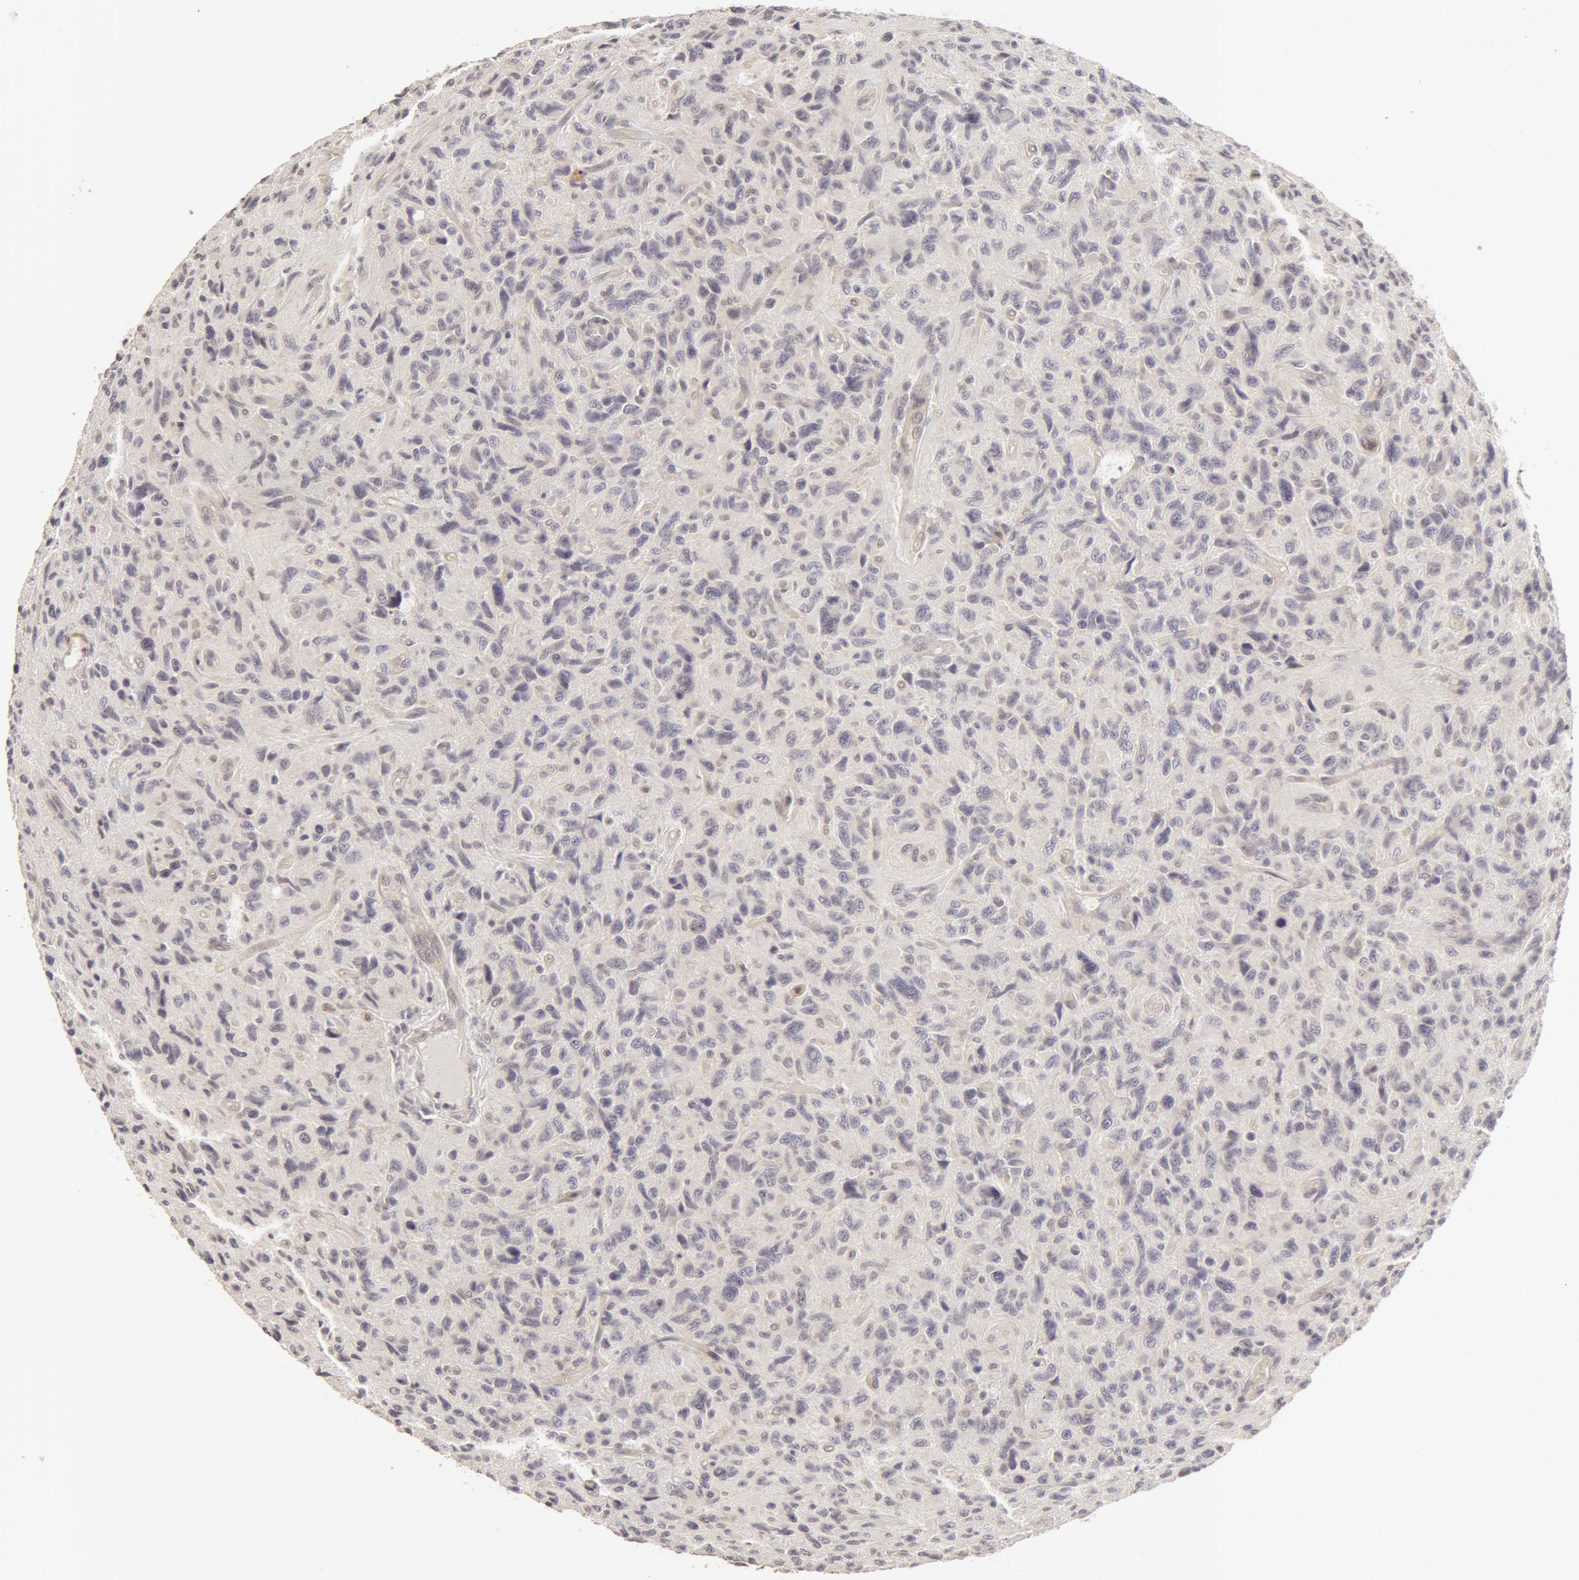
{"staining": {"intensity": "negative", "quantity": "none", "location": "none"}, "tissue": "glioma", "cell_type": "Tumor cells", "image_type": "cancer", "snomed": [{"axis": "morphology", "description": "Glioma, malignant, High grade"}, {"axis": "topography", "description": "Brain"}], "caption": "Image shows no protein positivity in tumor cells of glioma tissue.", "gene": "ADAM10", "patient": {"sex": "female", "age": 60}}